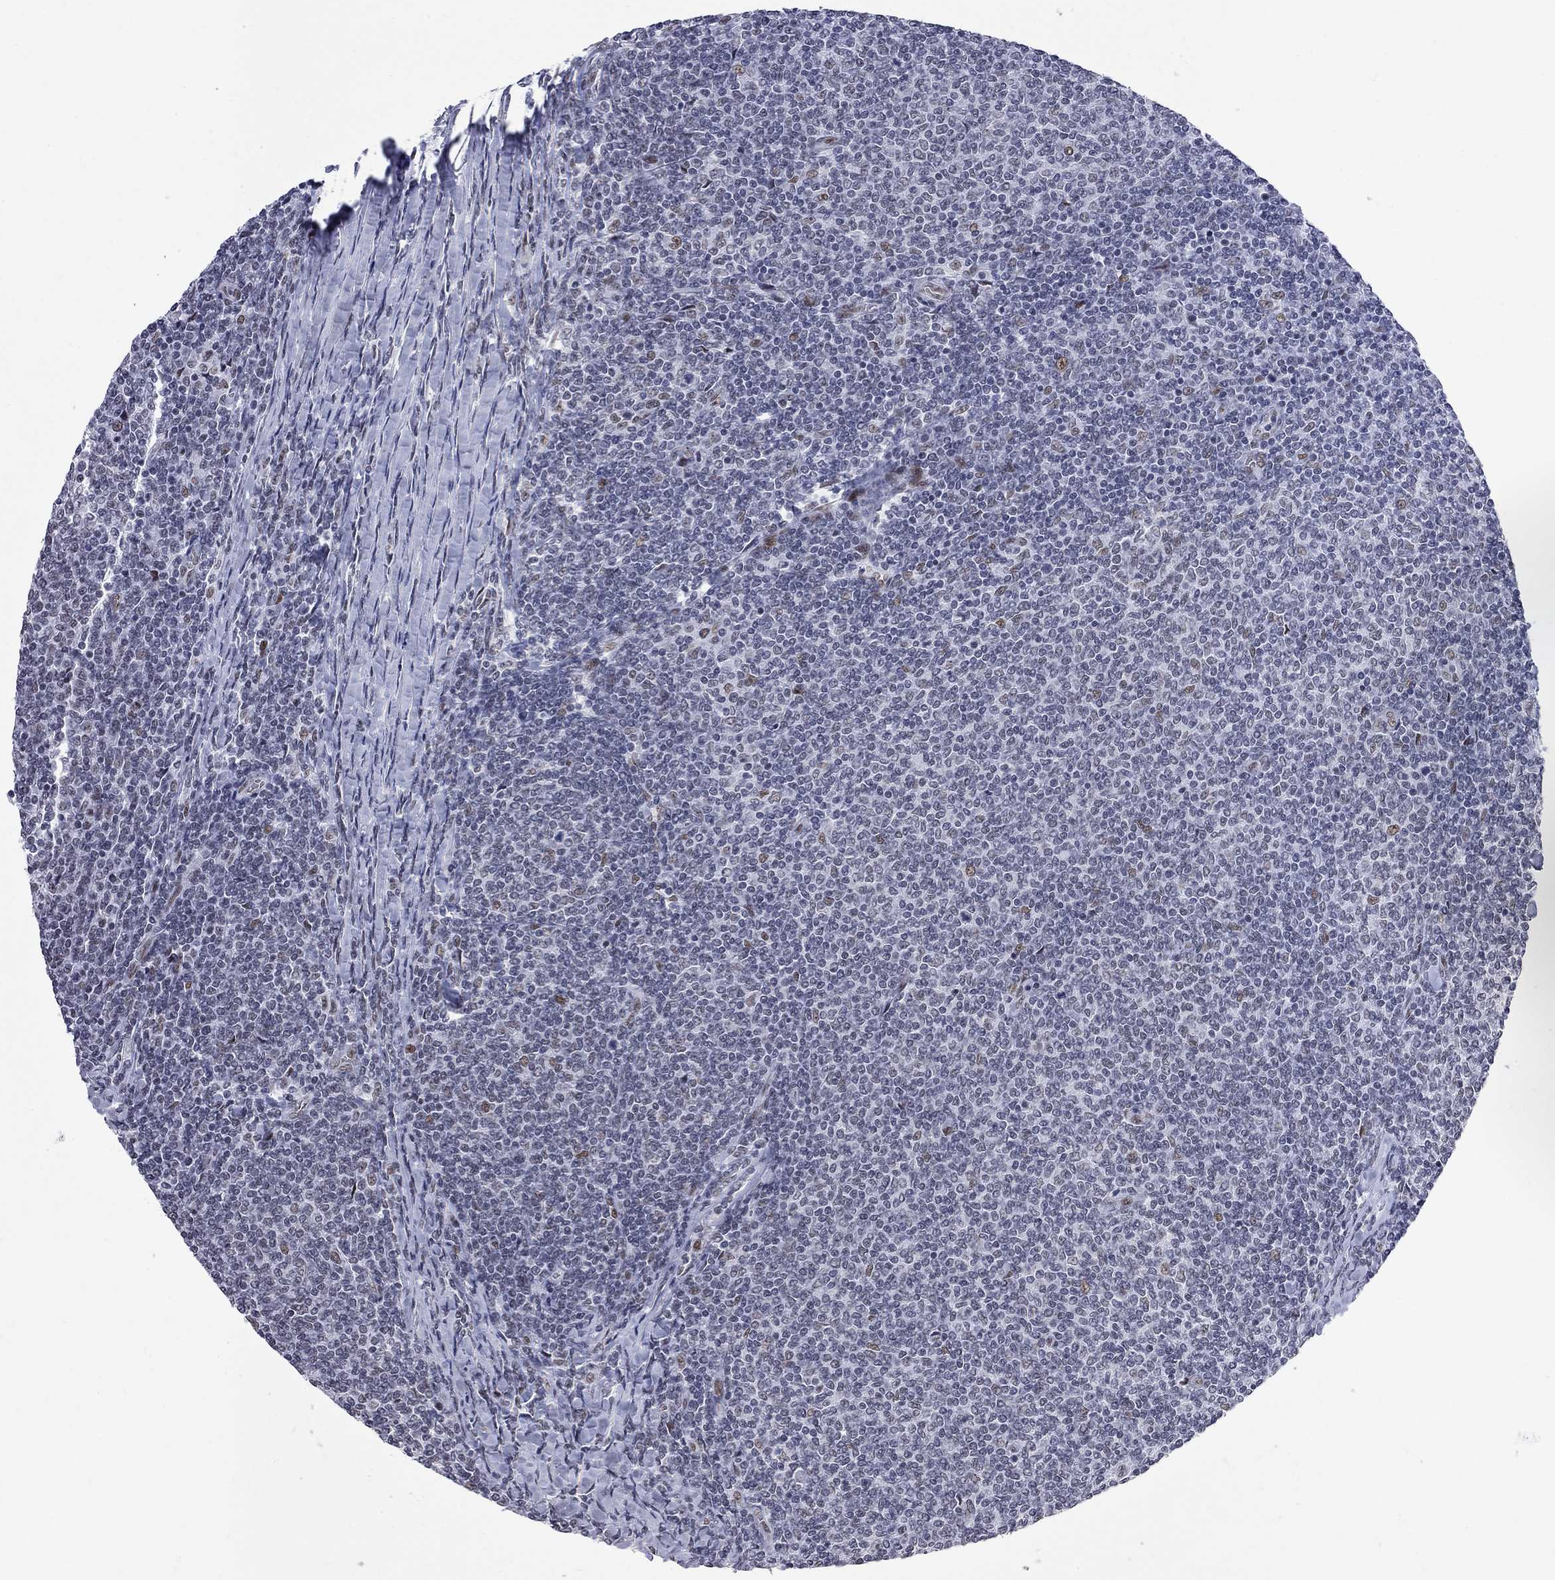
{"staining": {"intensity": "negative", "quantity": "none", "location": "none"}, "tissue": "lymphoma", "cell_type": "Tumor cells", "image_type": "cancer", "snomed": [{"axis": "morphology", "description": "Malignant lymphoma, non-Hodgkin's type, Low grade"}, {"axis": "topography", "description": "Lymph node"}], "caption": "Human lymphoma stained for a protein using immunohistochemistry shows no positivity in tumor cells.", "gene": "ZBTB47", "patient": {"sex": "male", "age": 52}}